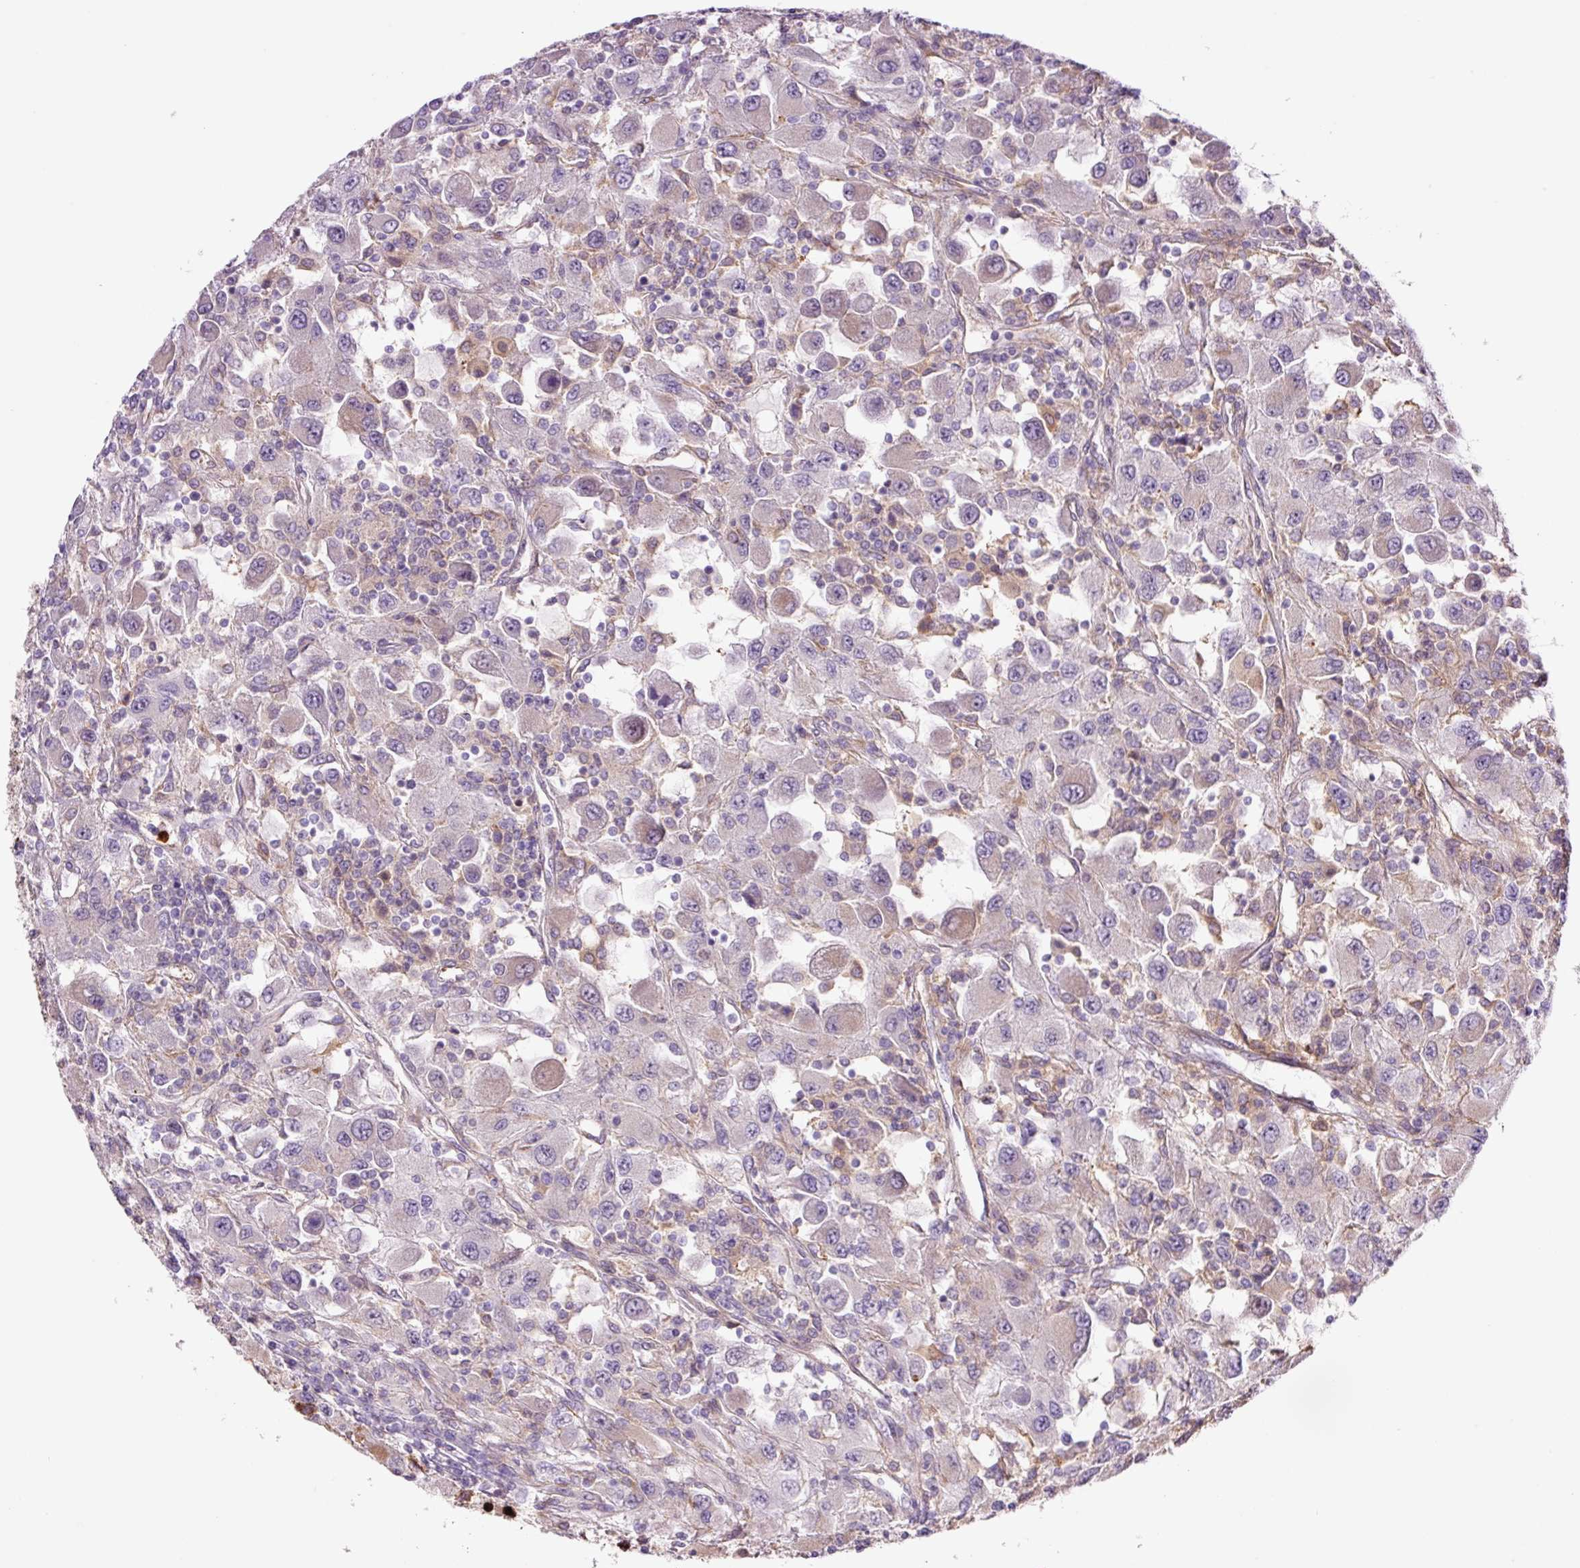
{"staining": {"intensity": "weak", "quantity": "<25%", "location": "cytoplasmic/membranous"}, "tissue": "renal cancer", "cell_type": "Tumor cells", "image_type": "cancer", "snomed": [{"axis": "morphology", "description": "Adenocarcinoma, NOS"}, {"axis": "topography", "description": "Kidney"}], "caption": "Tumor cells are negative for brown protein staining in renal adenocarcinoma. (IHC, brightfield microscopy, high magnification).", "gene": "SH2D6", "patient": {"sex": "female", "age": 67}}